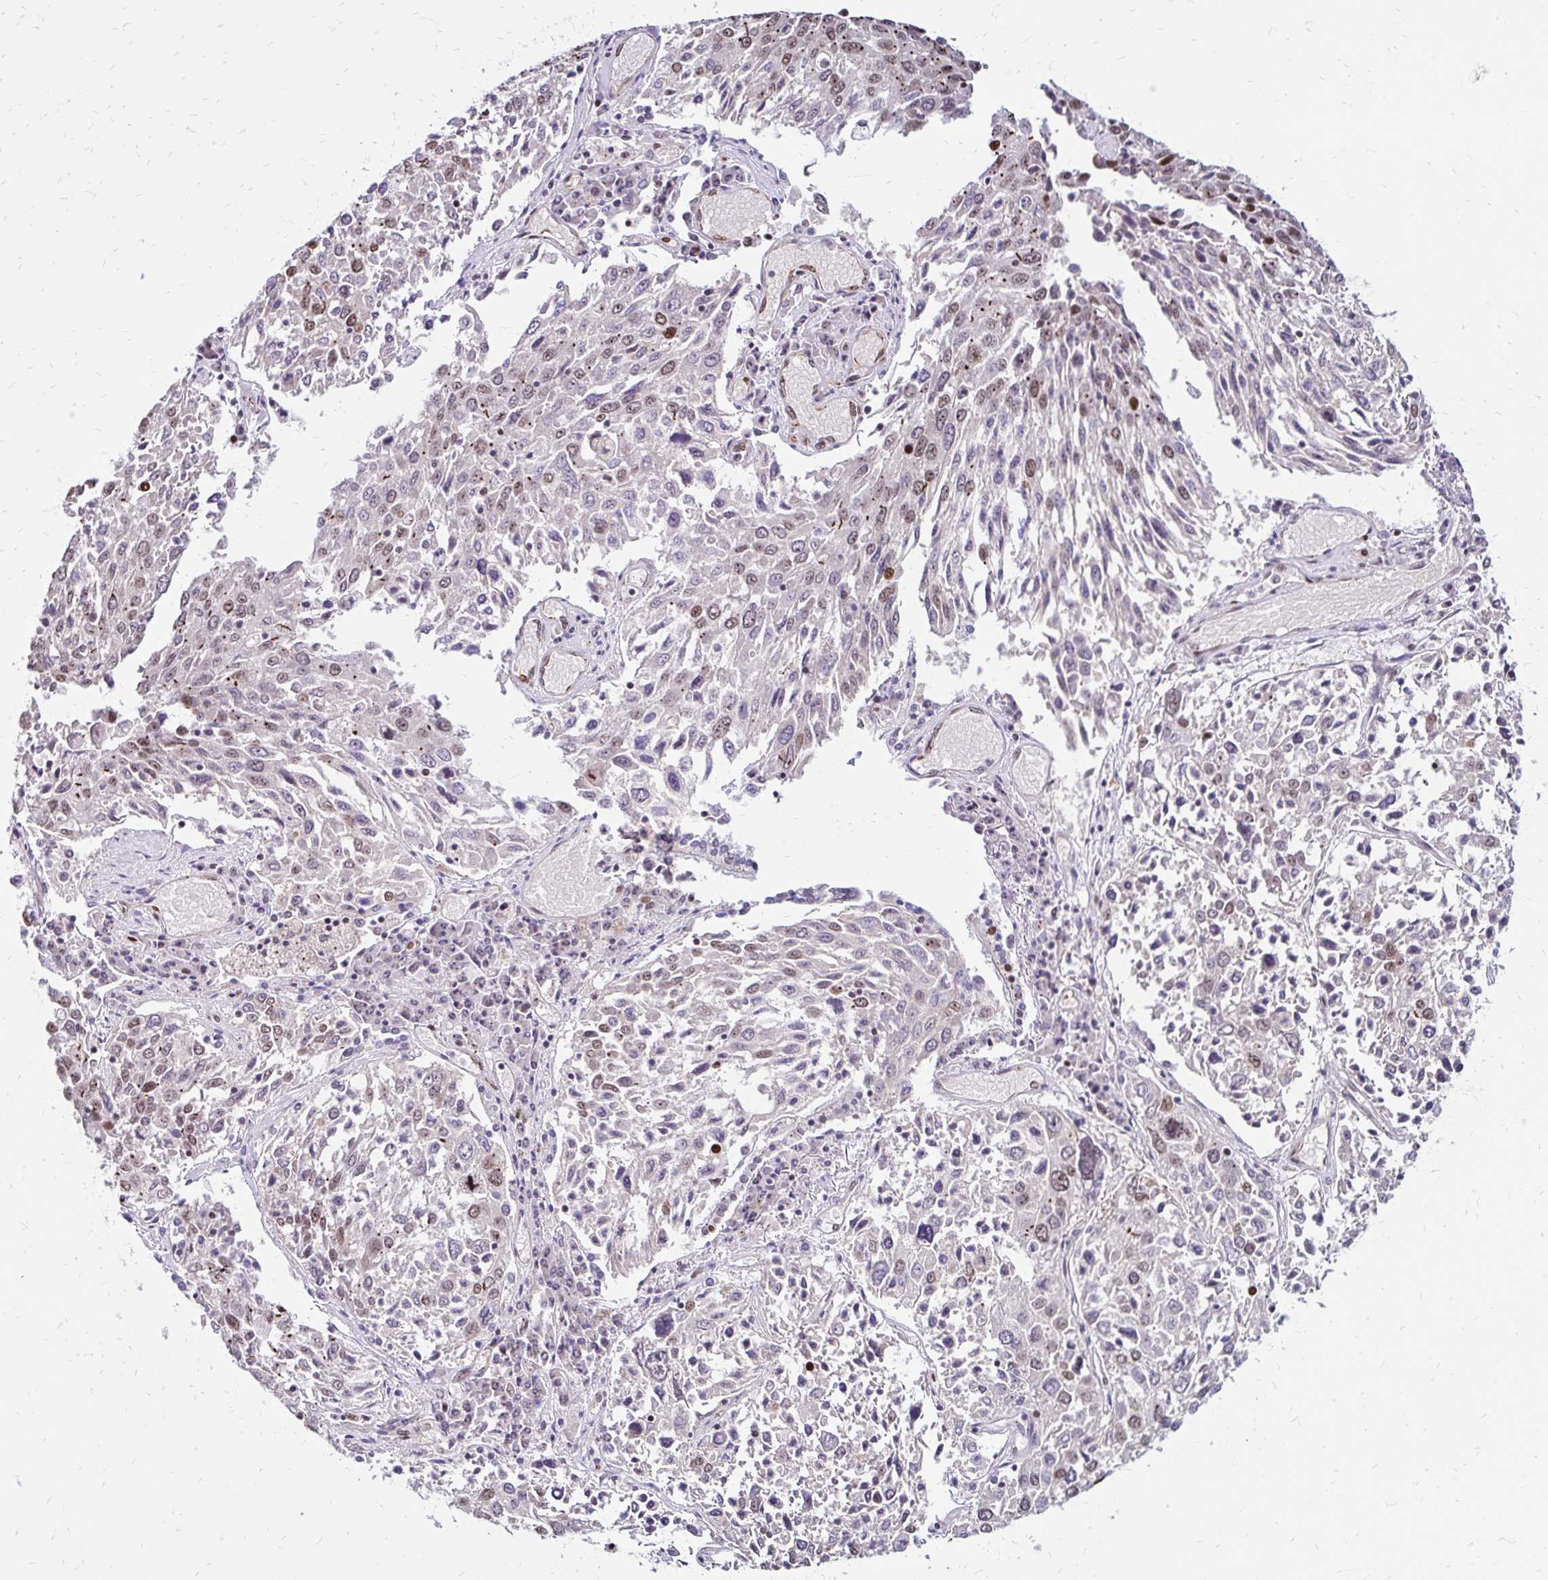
{"staining": {"intensity": "weak", "quantity": "<25%", "location": "cytoplasmic/membranous,nuclear"}, "tissue": "lung cancer", "cell_type": "Tumor cells", "image_type": "cancer", "snomed": [{"axis": "morphology", "description": "Squamous cell carcinoma, NOS"}, {"axis": "topography", "description": "Lung"}], "caption": "Immunohistochemistry photomicrograph of neoplastic tissue: lung cancer (squamous cell carcinoma) stained with DAB (3,3'-diaminobenzidine) shows no significant protein expression in tumor cells.", "gene": "TOB1", "patient": {"sex": "male", "age": 65}}